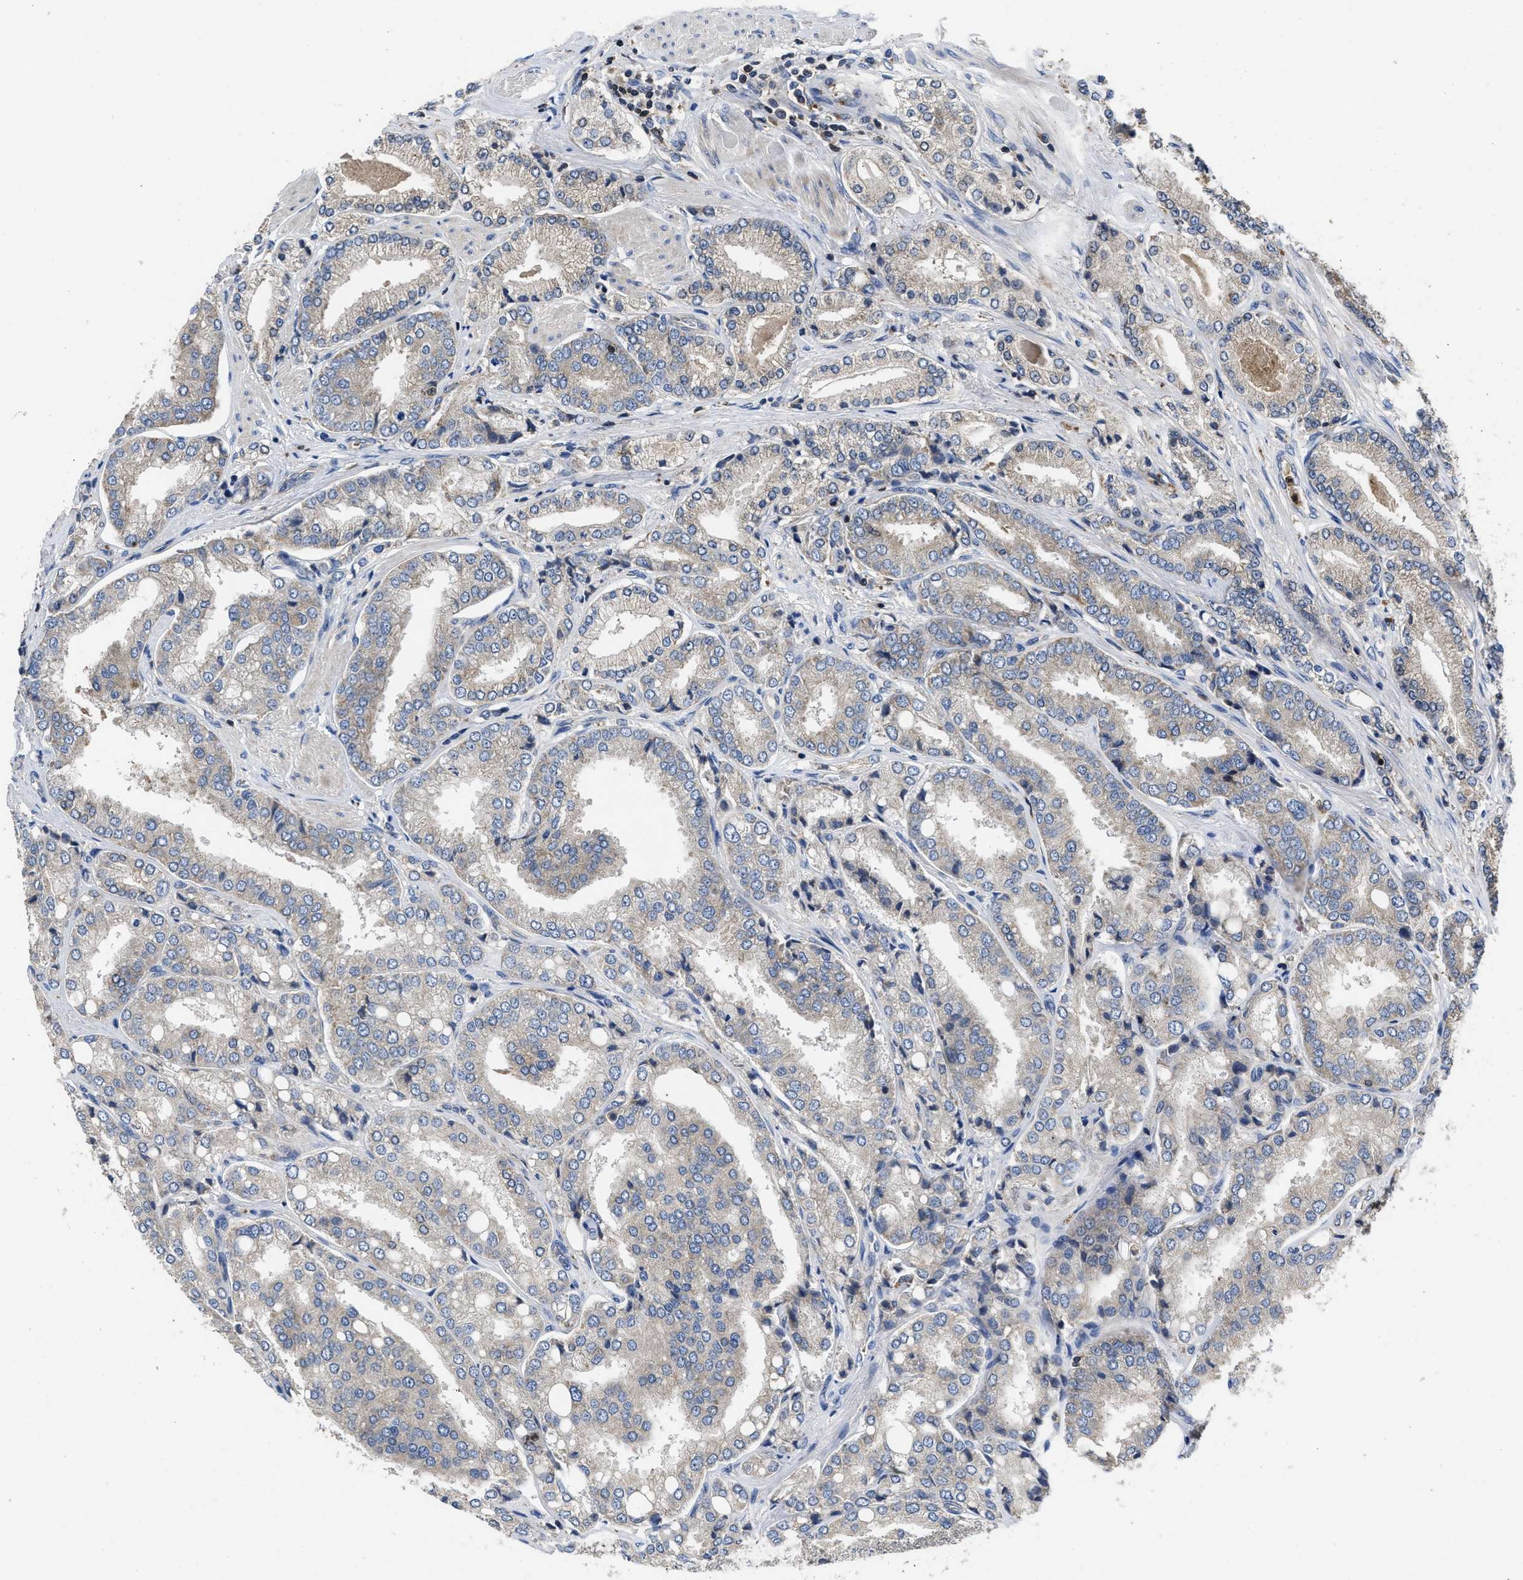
{"staining": {"intensity": "weak", "quantity": "<25%", "location": "cytoplasmic/membranous"}, "tissue": "prostate cancer", "cell_type": "Tumor cells", "image_type": "cancer", "snomed": [{"axis": "morphology", "description": "Adenocarcinoma, High grade"}, {"axis": "topography", "description": "Prostate"}], "caption": "A photomicrograph of prostate cancer stained for a protein displays no brown staining in tumor cells.", "gene": "YBEY", "patient": {"sex": "male", "age": 50}}